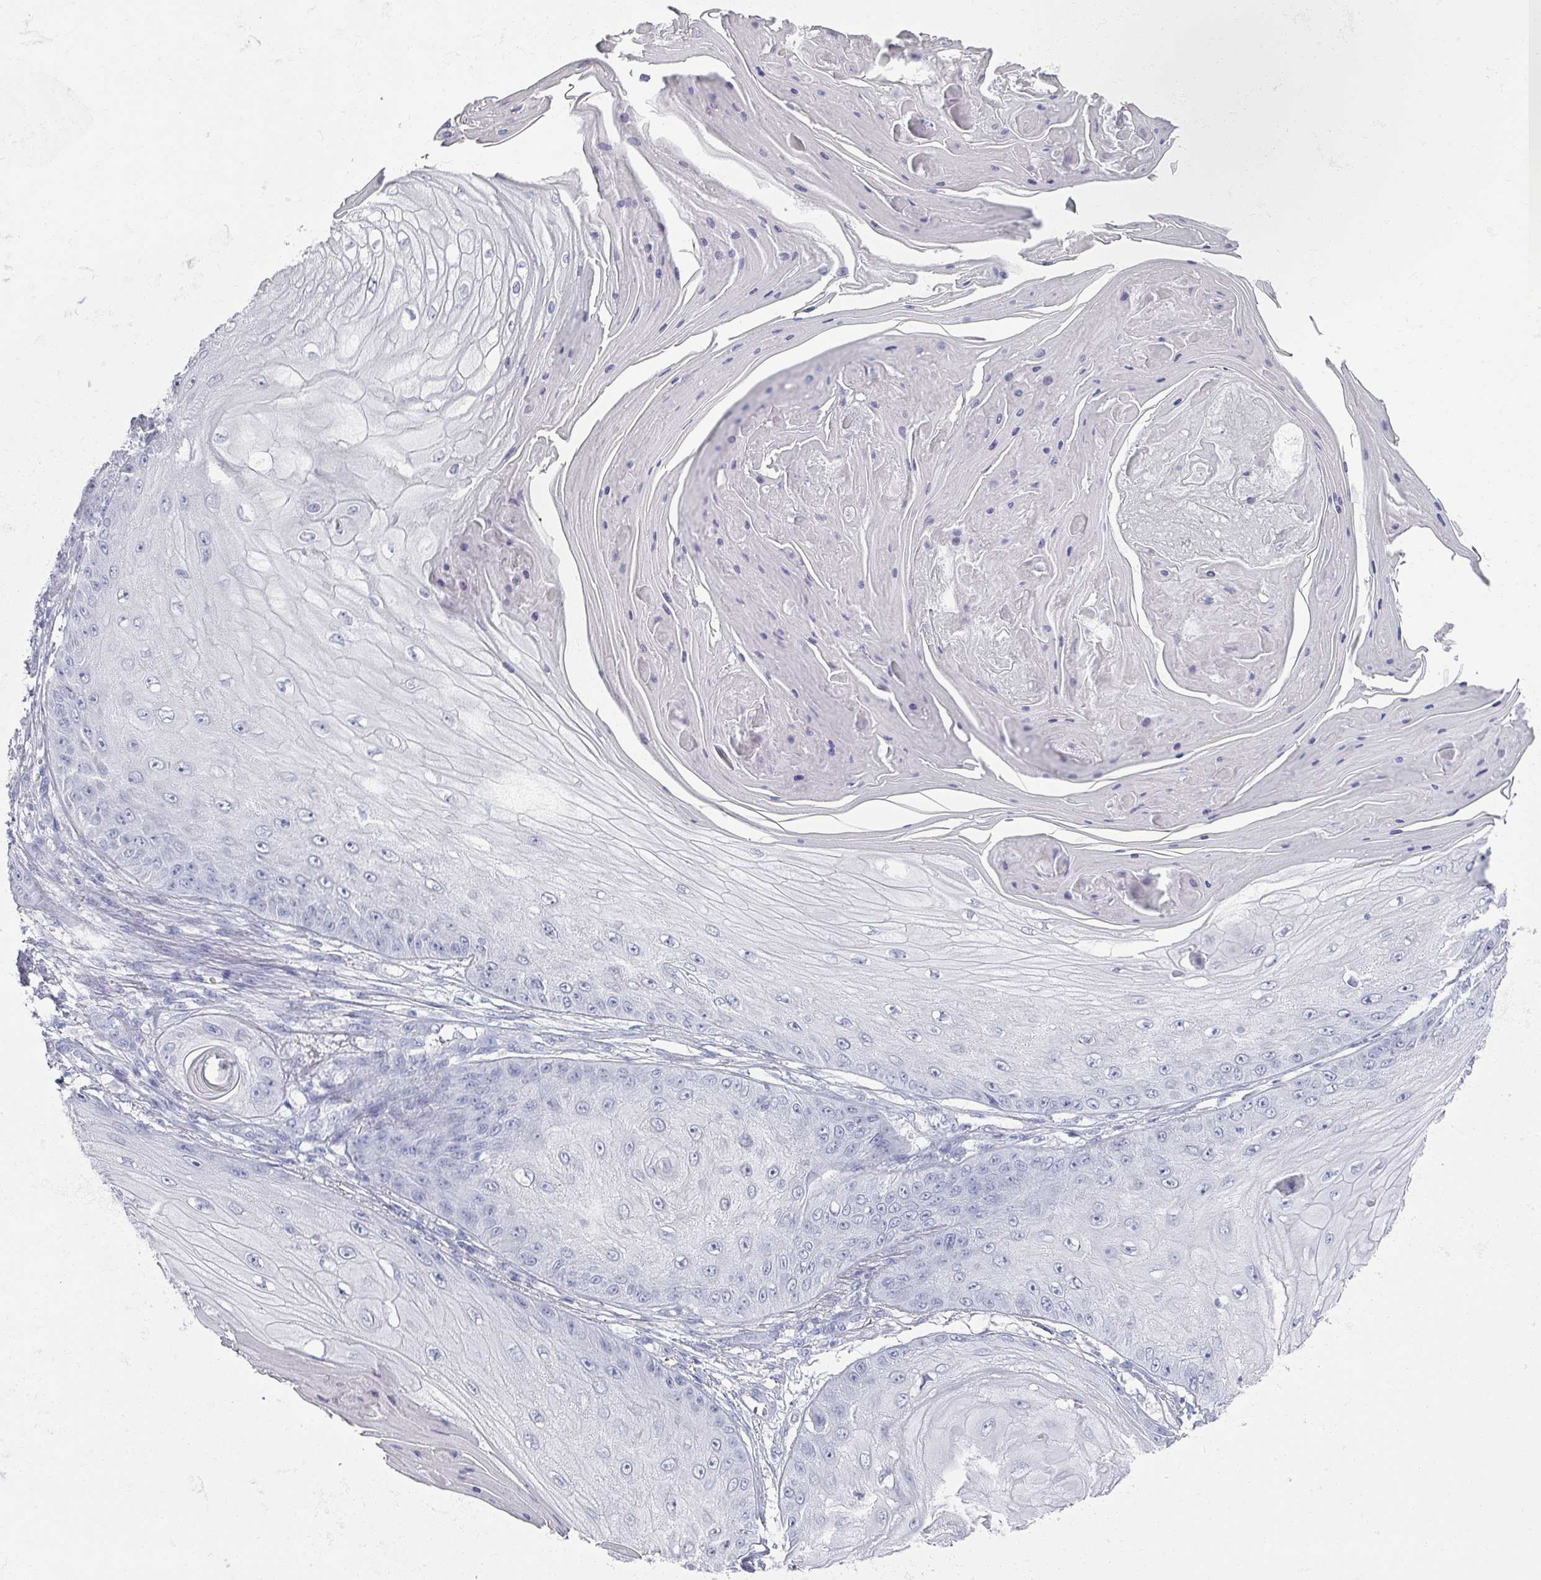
{"staining": {"intensity": "negative", "quantity": "none", "location": "none"}, "tissue": "skin cancer", "cell_type": "Tumor cells", "image_type": "cancer", "snomed": [{"axis": "morphology", "description": "Squamous cell carcinoma, NOS"}, {"axis": "topography", "description": "Skin"}], "caption": "This is an immunohistochemistry photomicrograph of human skin squamous cell carcinoma. There is no expression in tumor cells.", "gene": "OMG", "patient": {"sex": "male", "age": 70}}